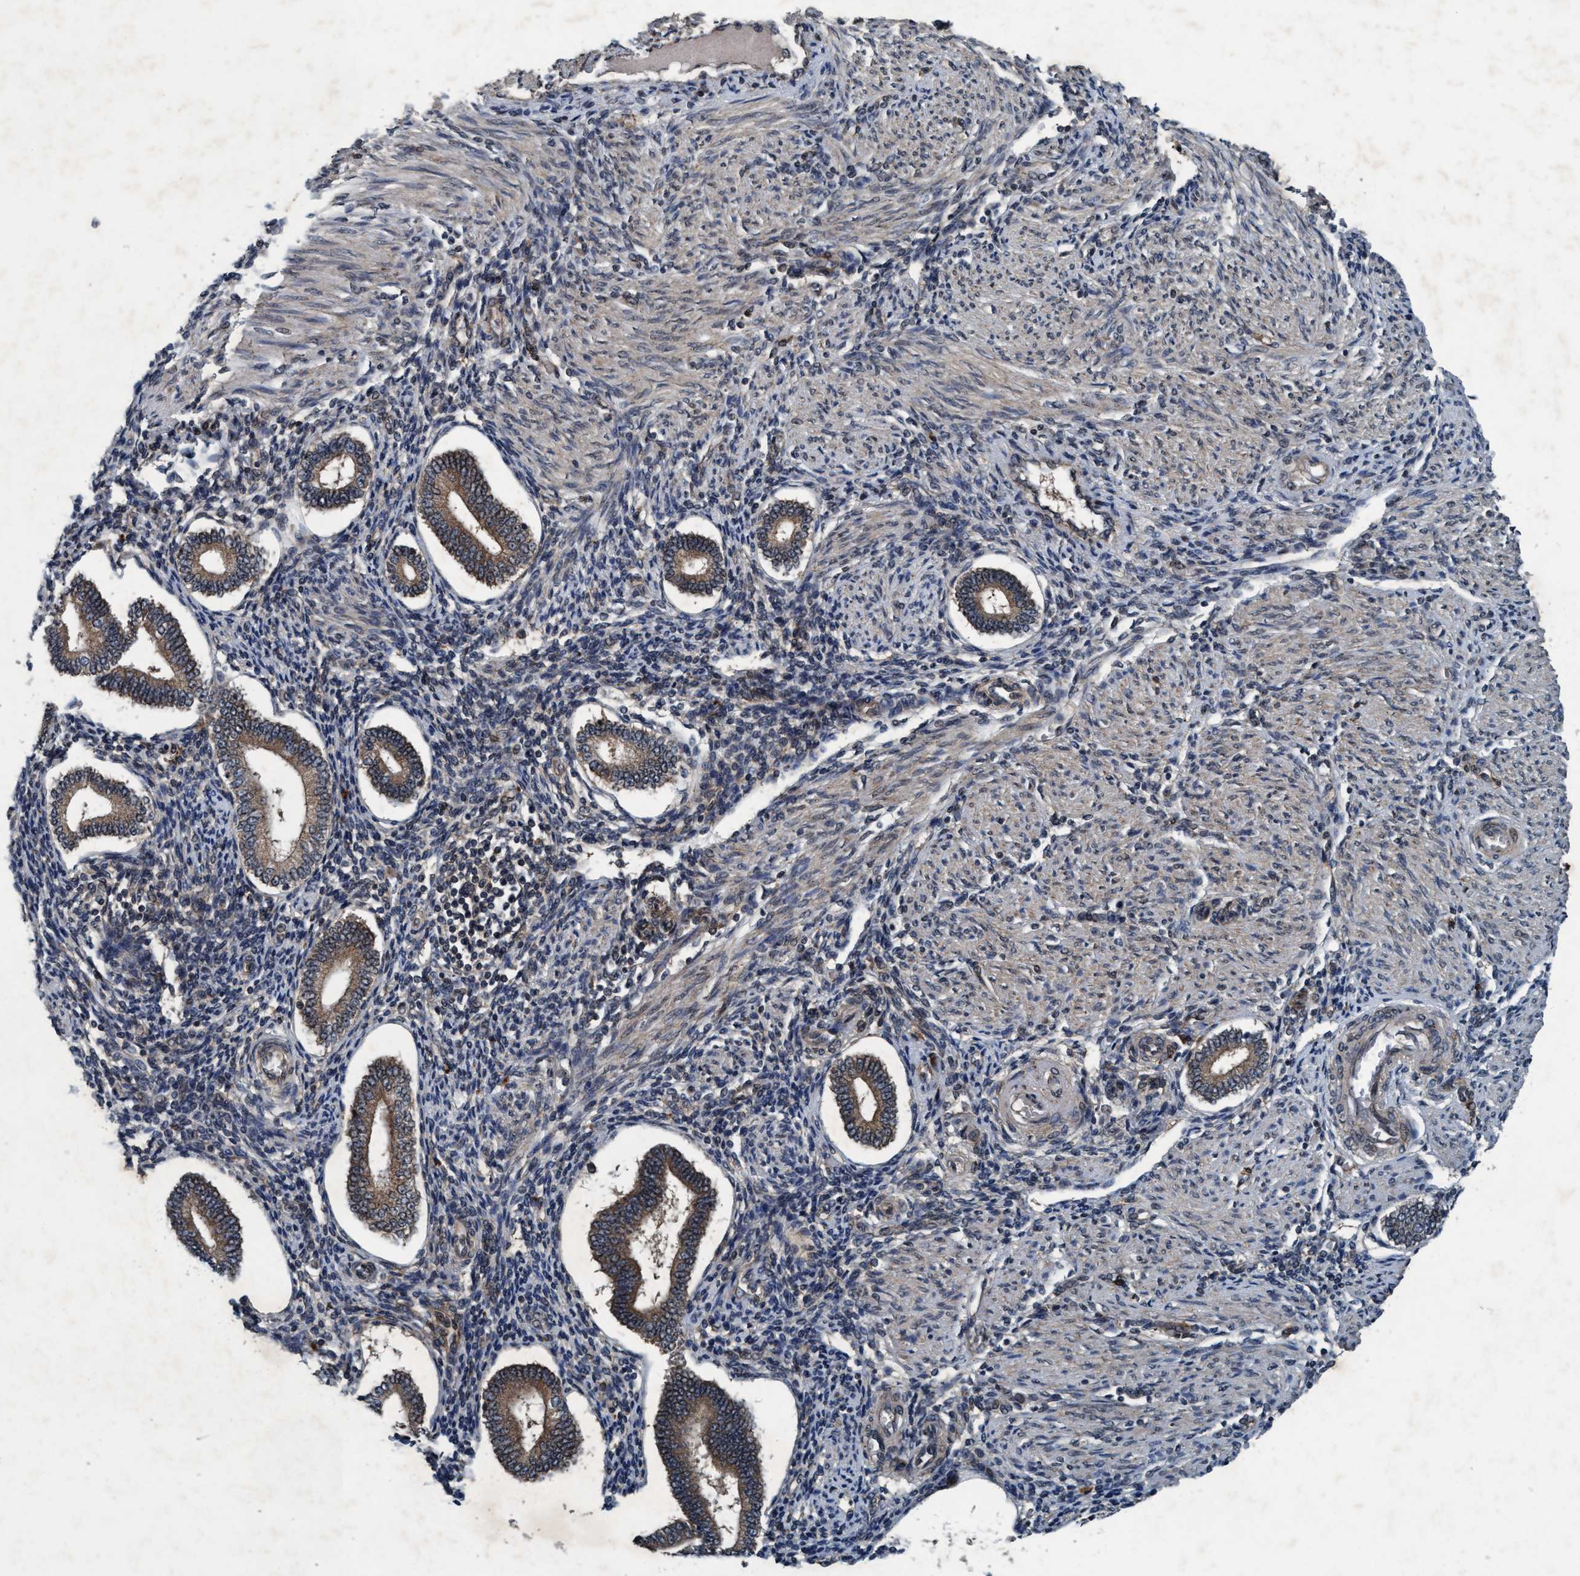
{"staining": {"intensity": "weak", "quantity": ">75%", "location": "cytoplasmic/membranous"}, "tissue": "endometrium", "cell_type": "Cells in endometrial stroma", "image_type": "normal", "snomed": [{"axis": "morphology", "description": "Normal tissue, NOS"}, {"axis": "topography", "description": "Endometrium"}], "caption": "Weak cytoplasmic/membranous staining is identified in about >75% of cells in endometrial stroma in normal endometrium. The protein of interest is shown in brown color, while the nuclei are stained blue.", "gene": "AKT1S1", "patient": {"sex": "female", "age": 42}}